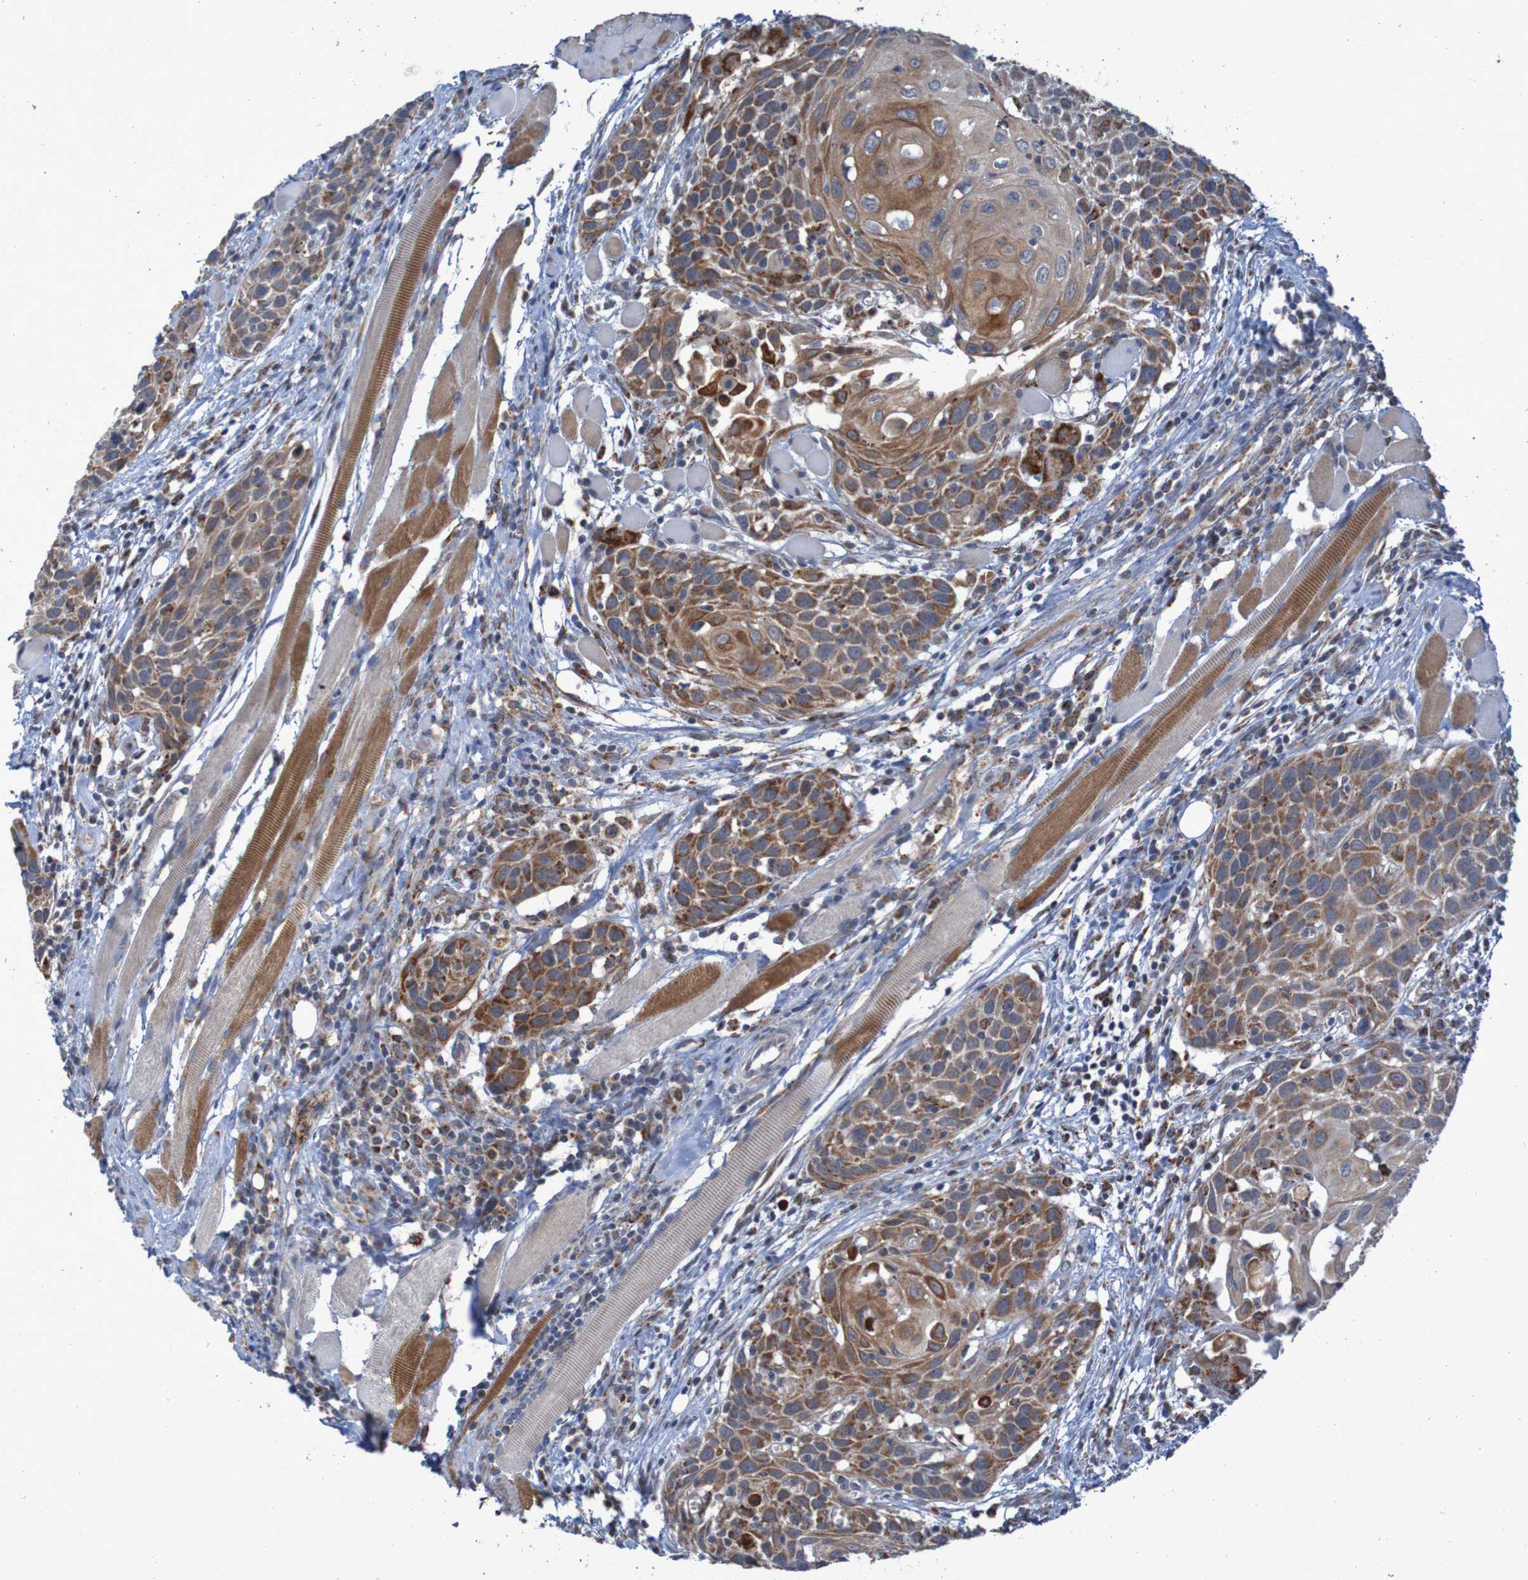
{"staining": {"intensity": "moderate", "quantity": ">75%", "location": "cytoplasmic/membranous"}, "tissue": "head and neck cancer", "cell_type": "Tumor cells", "image_type": "cancer", "snomed": [{"axis": "morphology", "description": "Squamous cell carcinoma, NOS"}, {"axis": "topography", "description": "Oral tissue"}, {"axis": "topography", "description": "Head-Neck"}], "caption": "Moderate cytoplasmic/membranous staining is seen in about >75% of tumor cells in head and neck cancer (squamous cell carcinoma).", "gene": "CCDC51", "patient": {"sex": "female", "age": 50}}